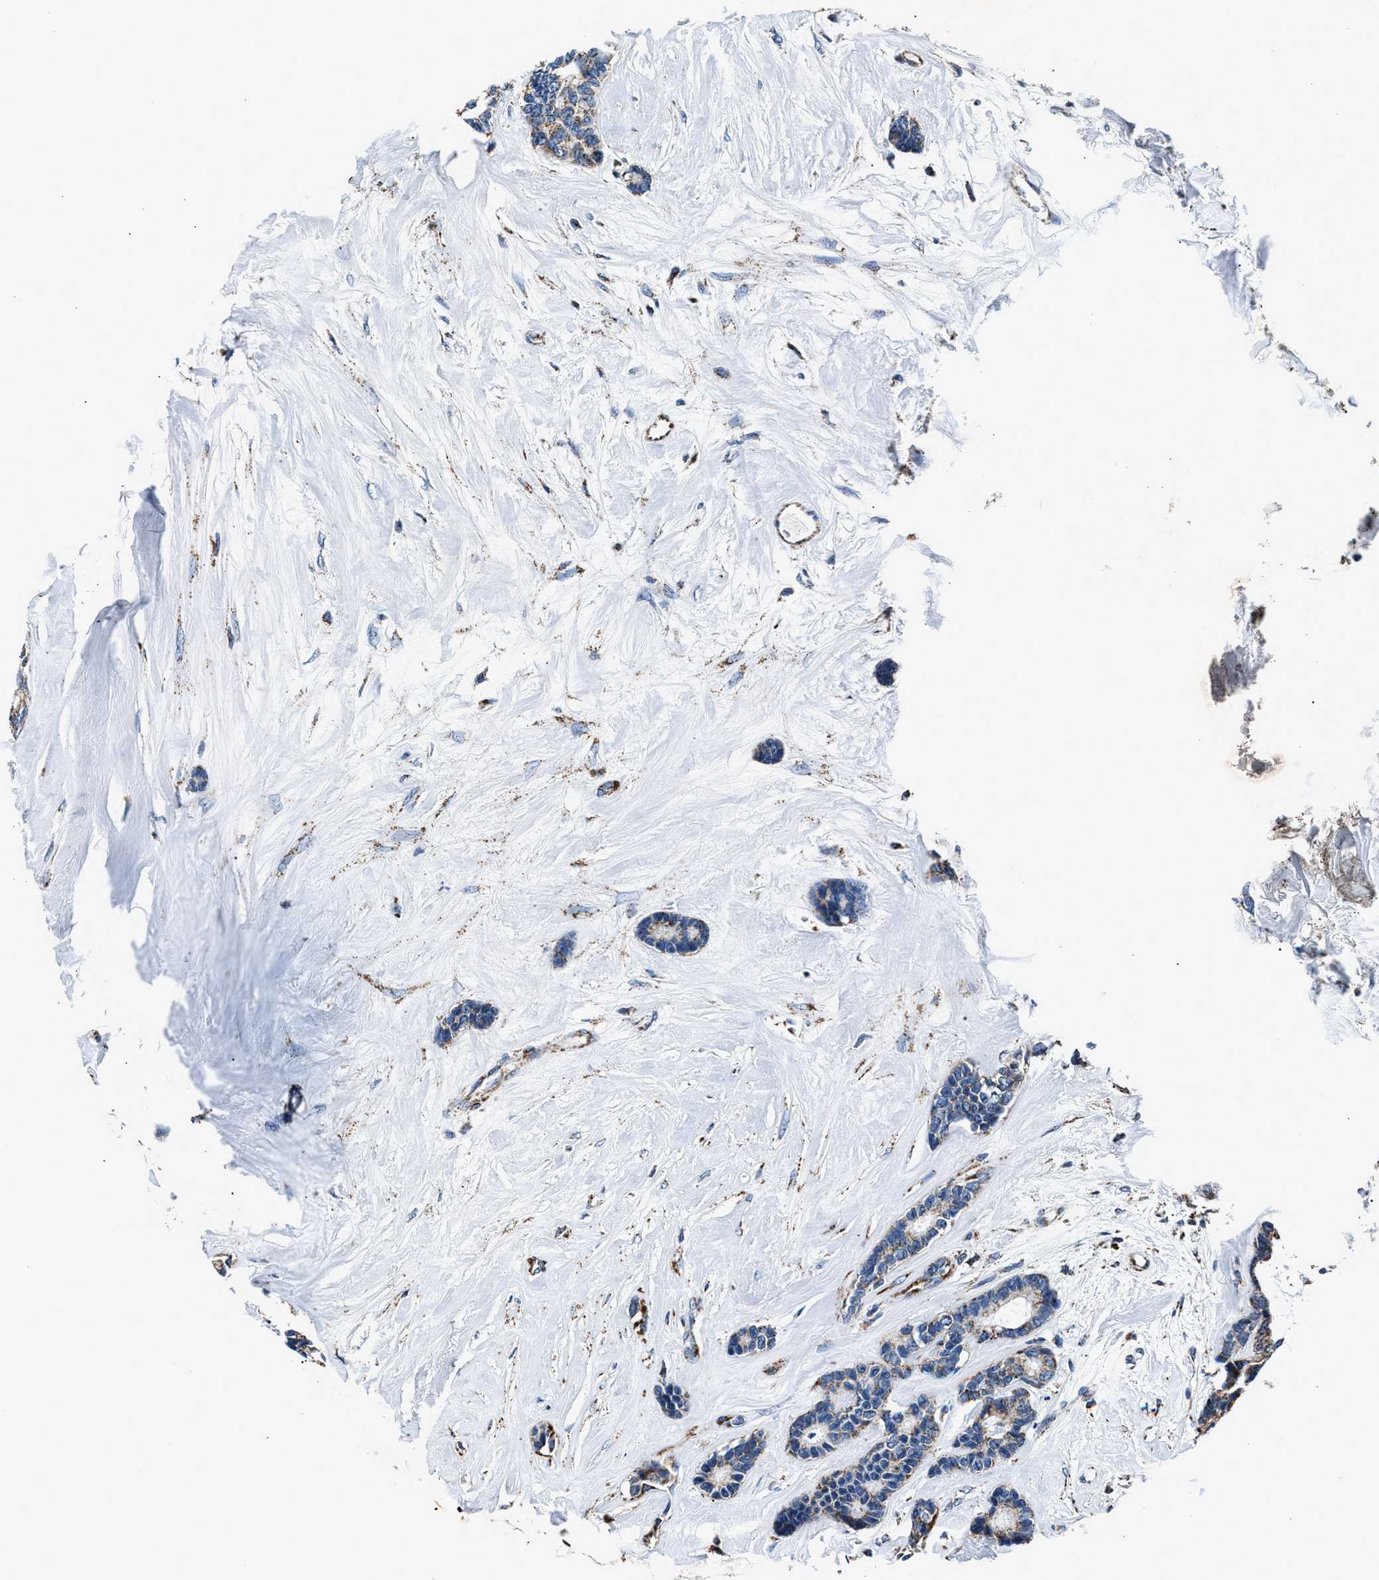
{"staining": {"intensity": "moderate", "quantity": "25%-75%", "location": "cytoplasmic/membranous"}, "tissue": "breast cancer", "cell_type": "Tumor cells", "image_type": "cancer", "snomed": [{"axis": "morphology", "description": "Duct carcinoma"}, {"axis": "topography", "description": "Breast"}], "caption": "DAB (3,3'-diaminobenzidine) immunohistochemical staining of human breast cancer (intraductal carcinoma) shows moderate cytoplasmic/membranous protein expression in about 25%-75% of tumor cells. Immunohistochemistry (ihc) stains the protein of interest in brown and the nuclei are stained blue.", "gene": "HIBADH", "patient": {"sex": "female", "age": 87}}